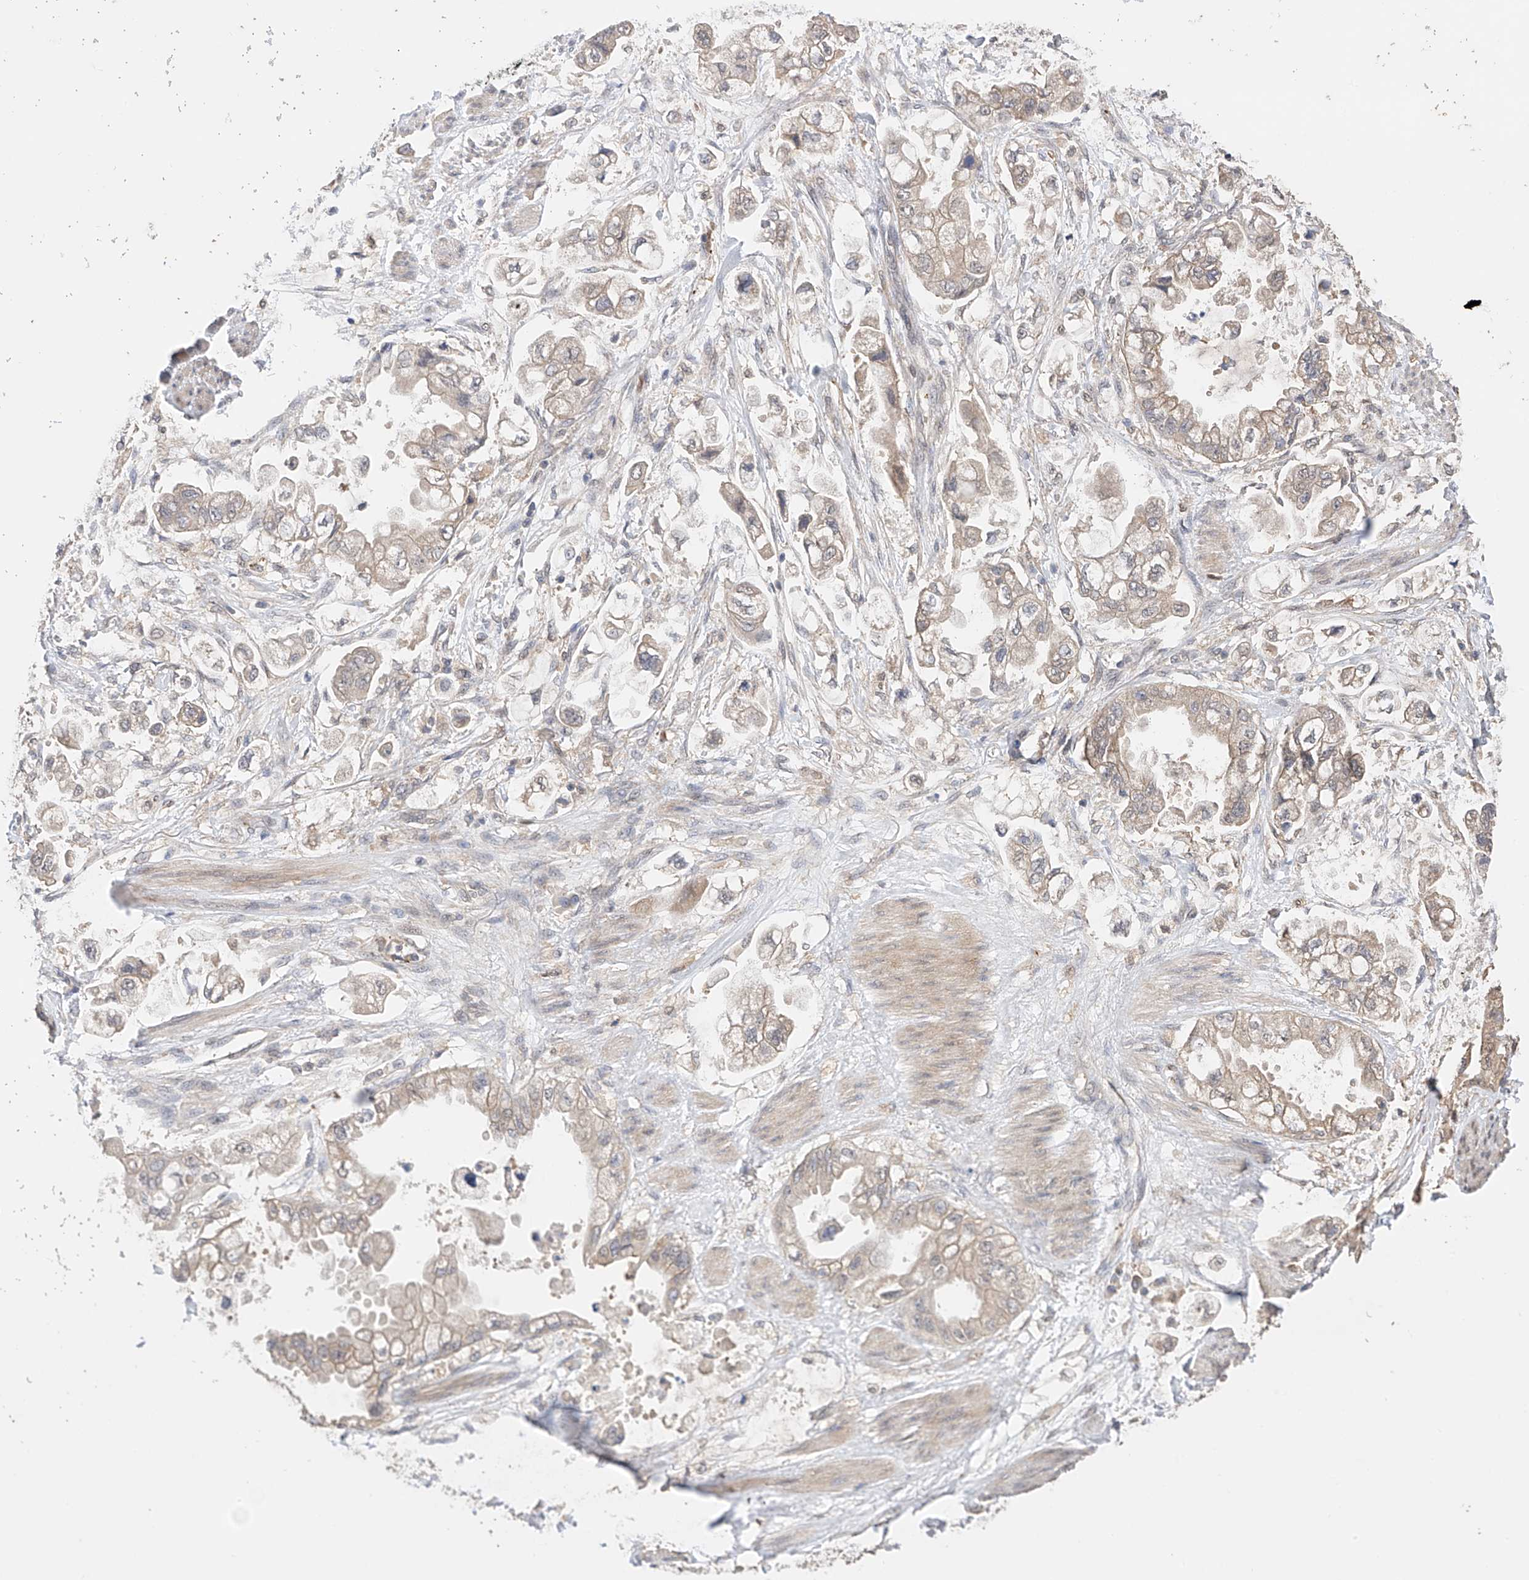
{"staining": {"intensity": "weak", "quantity": "25%-75%", "location": "cytoplasmic/membranous"}, "tissue": "stomach cancer", "cell_type": "Tumor cells", "image_type": "cancer", "snomed": [{"axis": "morphology", "description": "Adenocarcinoma, NOS"}, {"axis": "topography", "description": "Stomach"}], "caption": "This is an image of immunohistochemistry (IHC) staining of stomach adenocarcinoma, which shows weak staining in the cytoplasmic/membranous of tumor cells.", "gene": "ZFHX2", "patient": {"sex": "male", "age": 62}}